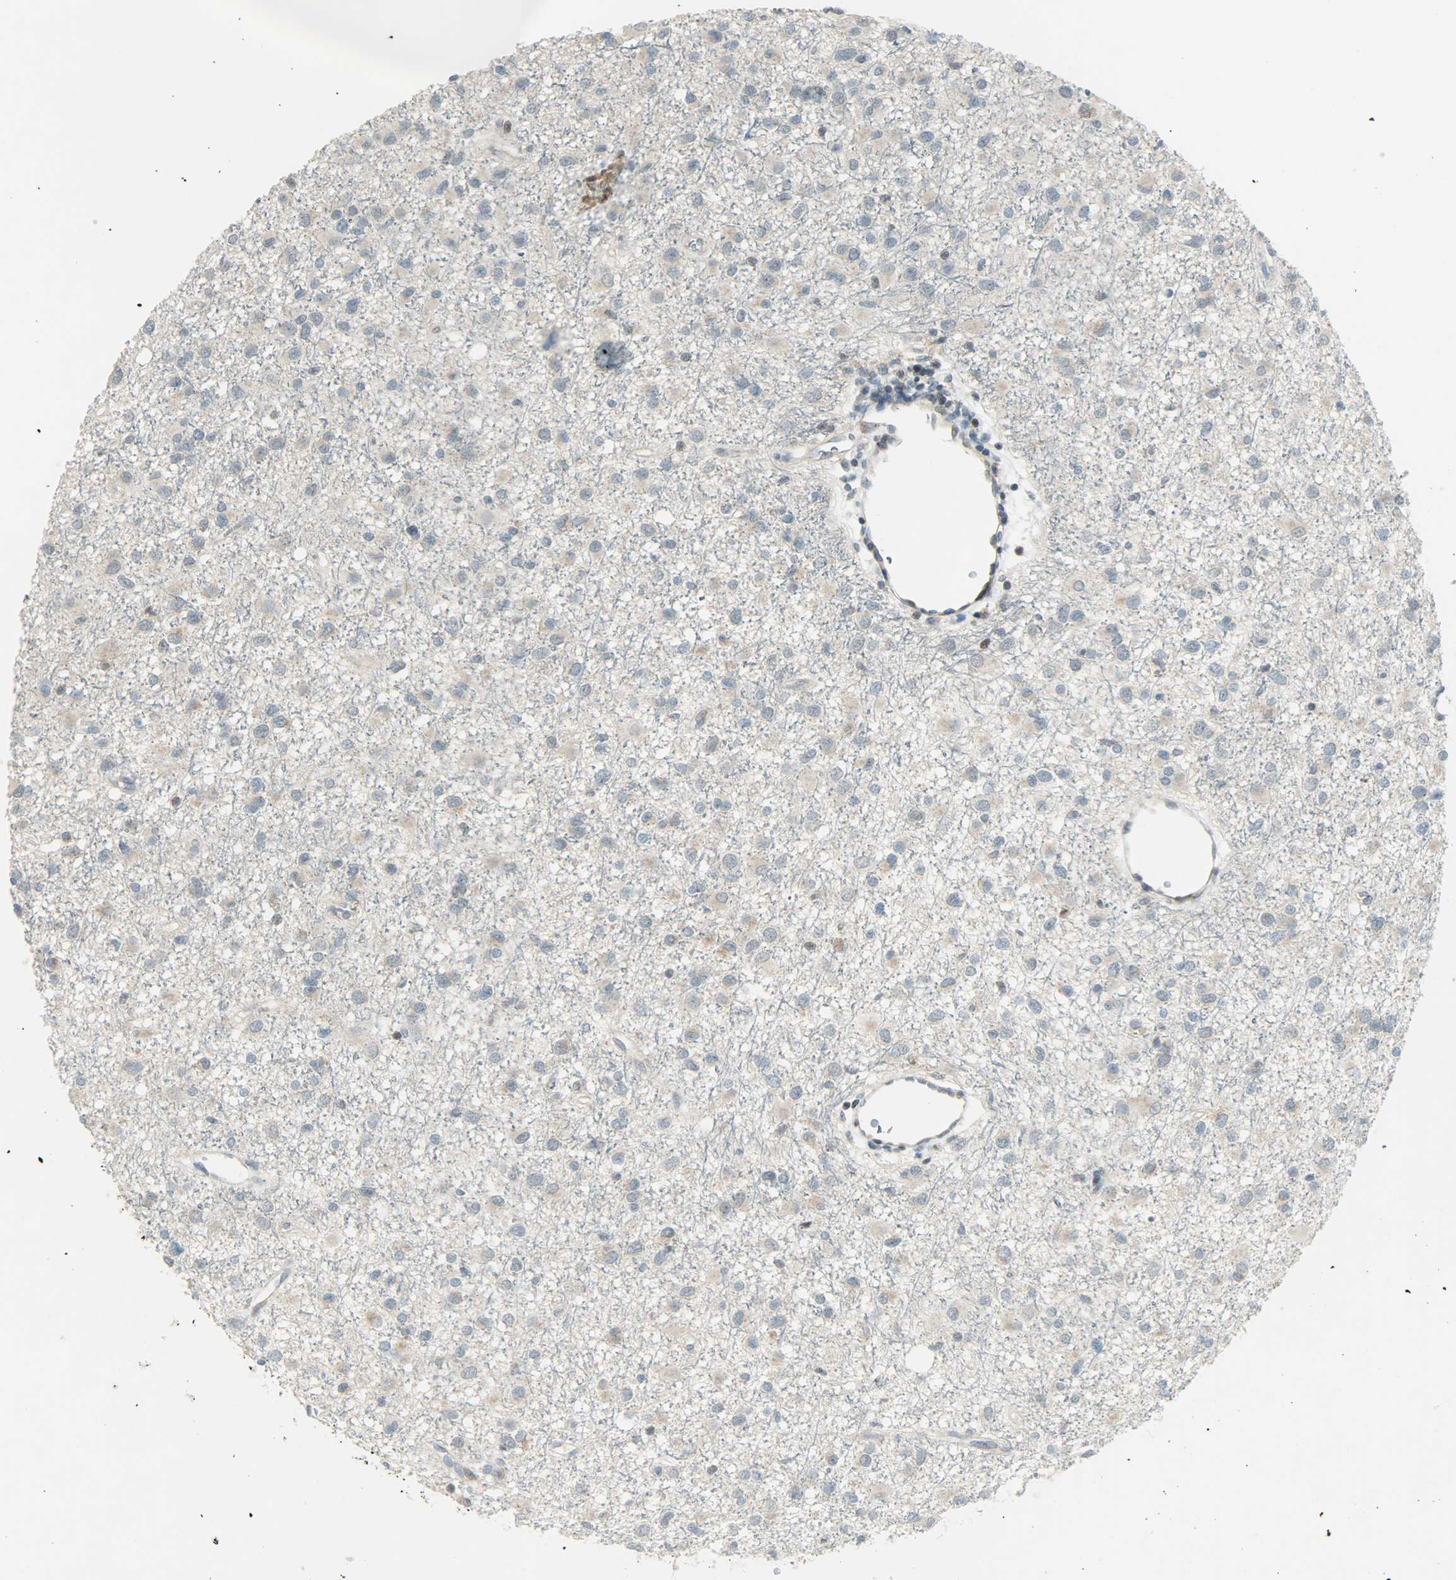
{"staining": {"intensity": "weak", "quantity": "25%-75%", "location": "cytoplasmic/membranous"}, "tissue": "glioma", "cell_type": "Tumor cells", "image_type": "cancer", "snomed": [{"axis": "morphology", "description": "Glioma, malignant, Low grade"}, {"axis": "topography", "description": "Brain"}], "caption": "IHC (DAB) staining of glioma exhibits weak cytoplasmic/membranous protein positivity in about 25%-75% of tumor cells. (DAB (3,3'-diaminobenzidine) IHC, brown staining for protein, blue staining for nuclei).", "gene": "IL15", "patient": {"sex": "male", "age": 42}}